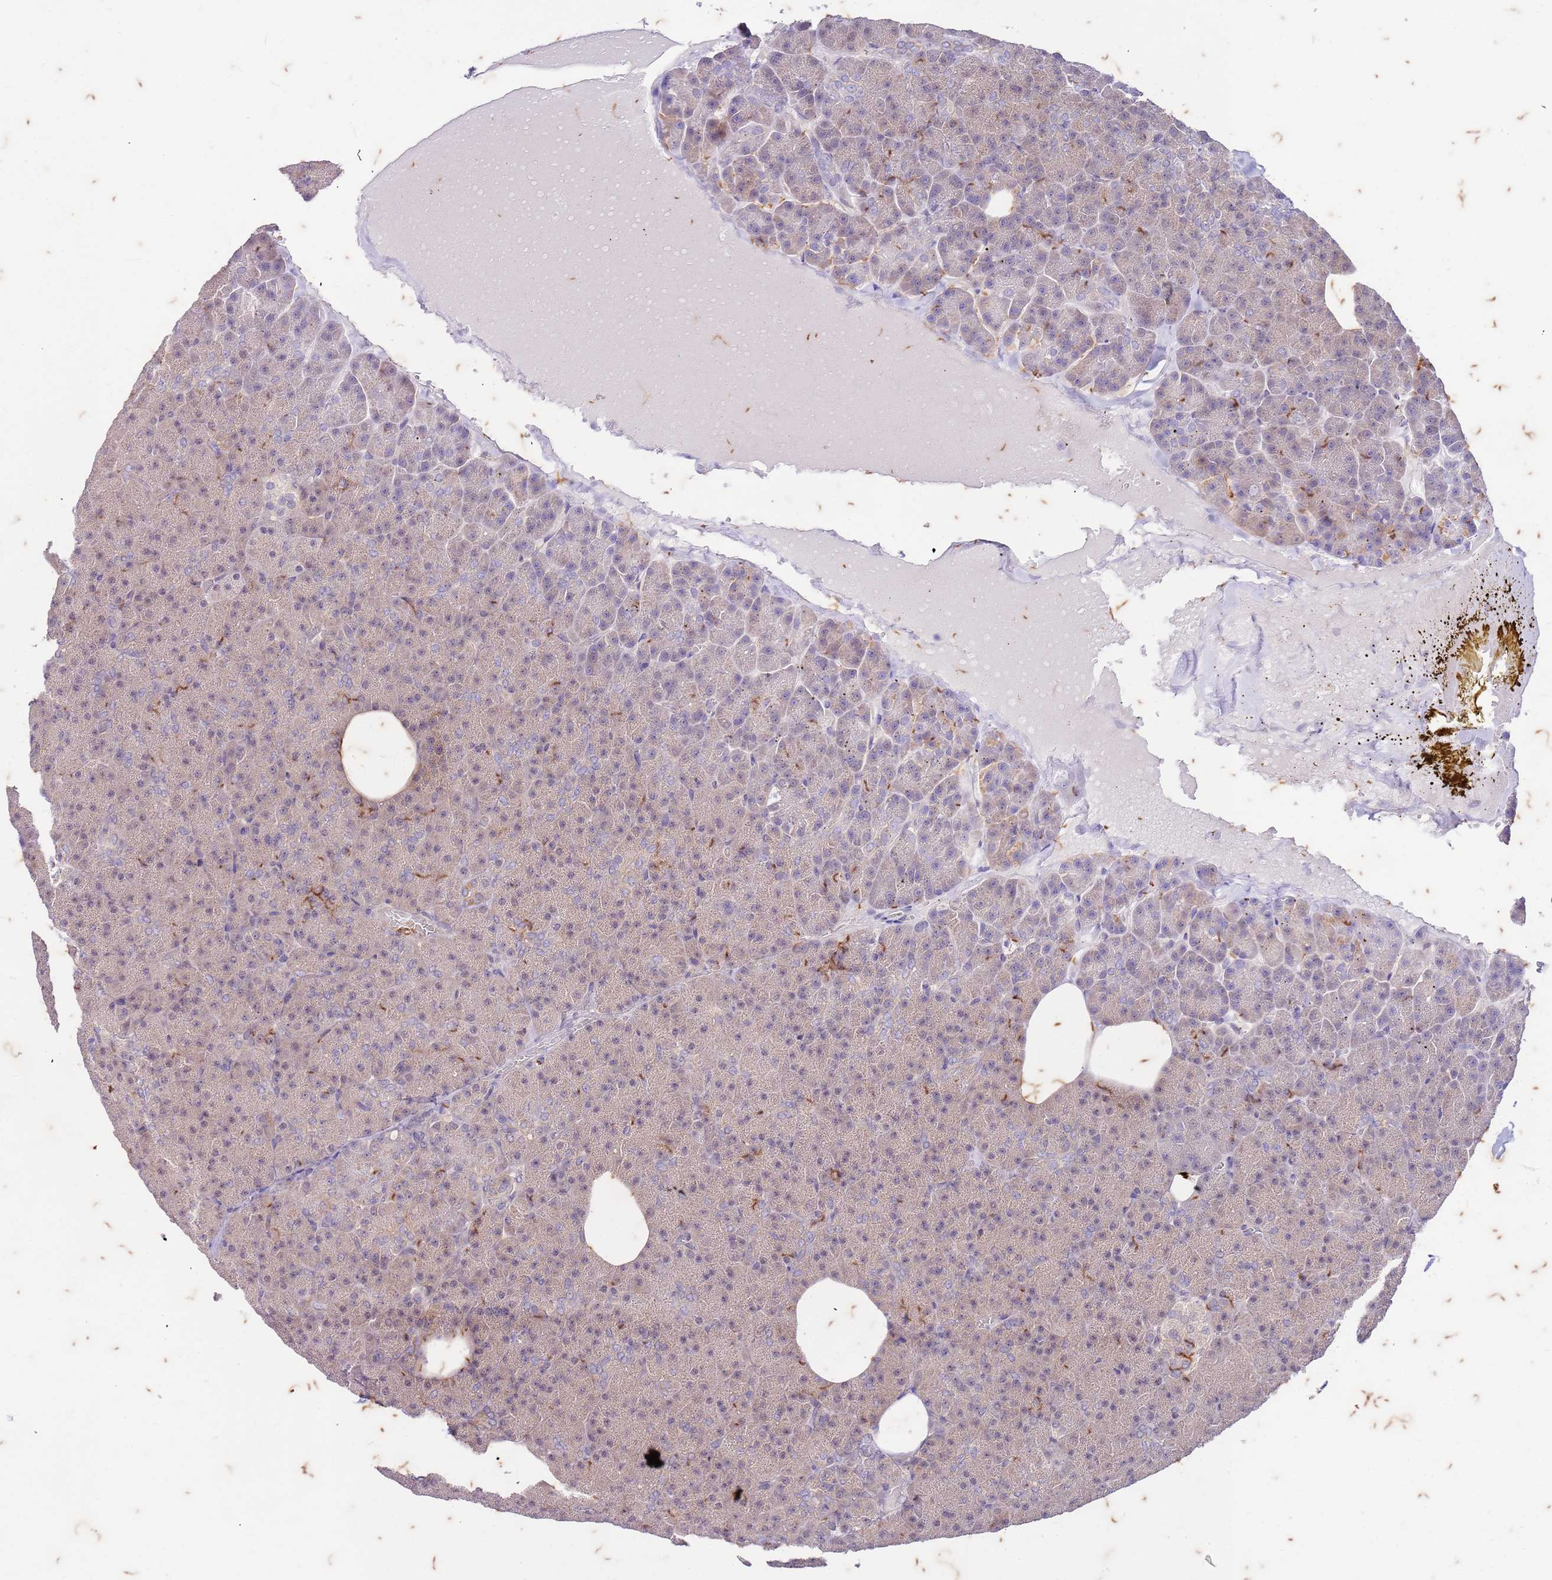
{"staining": {"intensity": "weak", "quantity": "25%-75%", "location": "cytoplasmic/membranous,nuclear"}, "tissue": "pancreas", "cell_type": "Exocrine glandular cells", "image_type": "normal", "snomed": [{"axis": "morphology", "description": "Normal tissue, NOS"}, {"axis": "morphology", "description": "Carcinoid, malignant, NOS"}, {"axis": "topography", "description": "Pancreas"}], "caption": "Weak cytoplasmic/membranous,nuclear staining for a protein is identified in approximately 25%-75% of exocrine glandular cells of unremarkable pancreas using immunohistochemistry.", "gene": "RAPGEF3", "patient": {"sex": "female", "age": 35}}